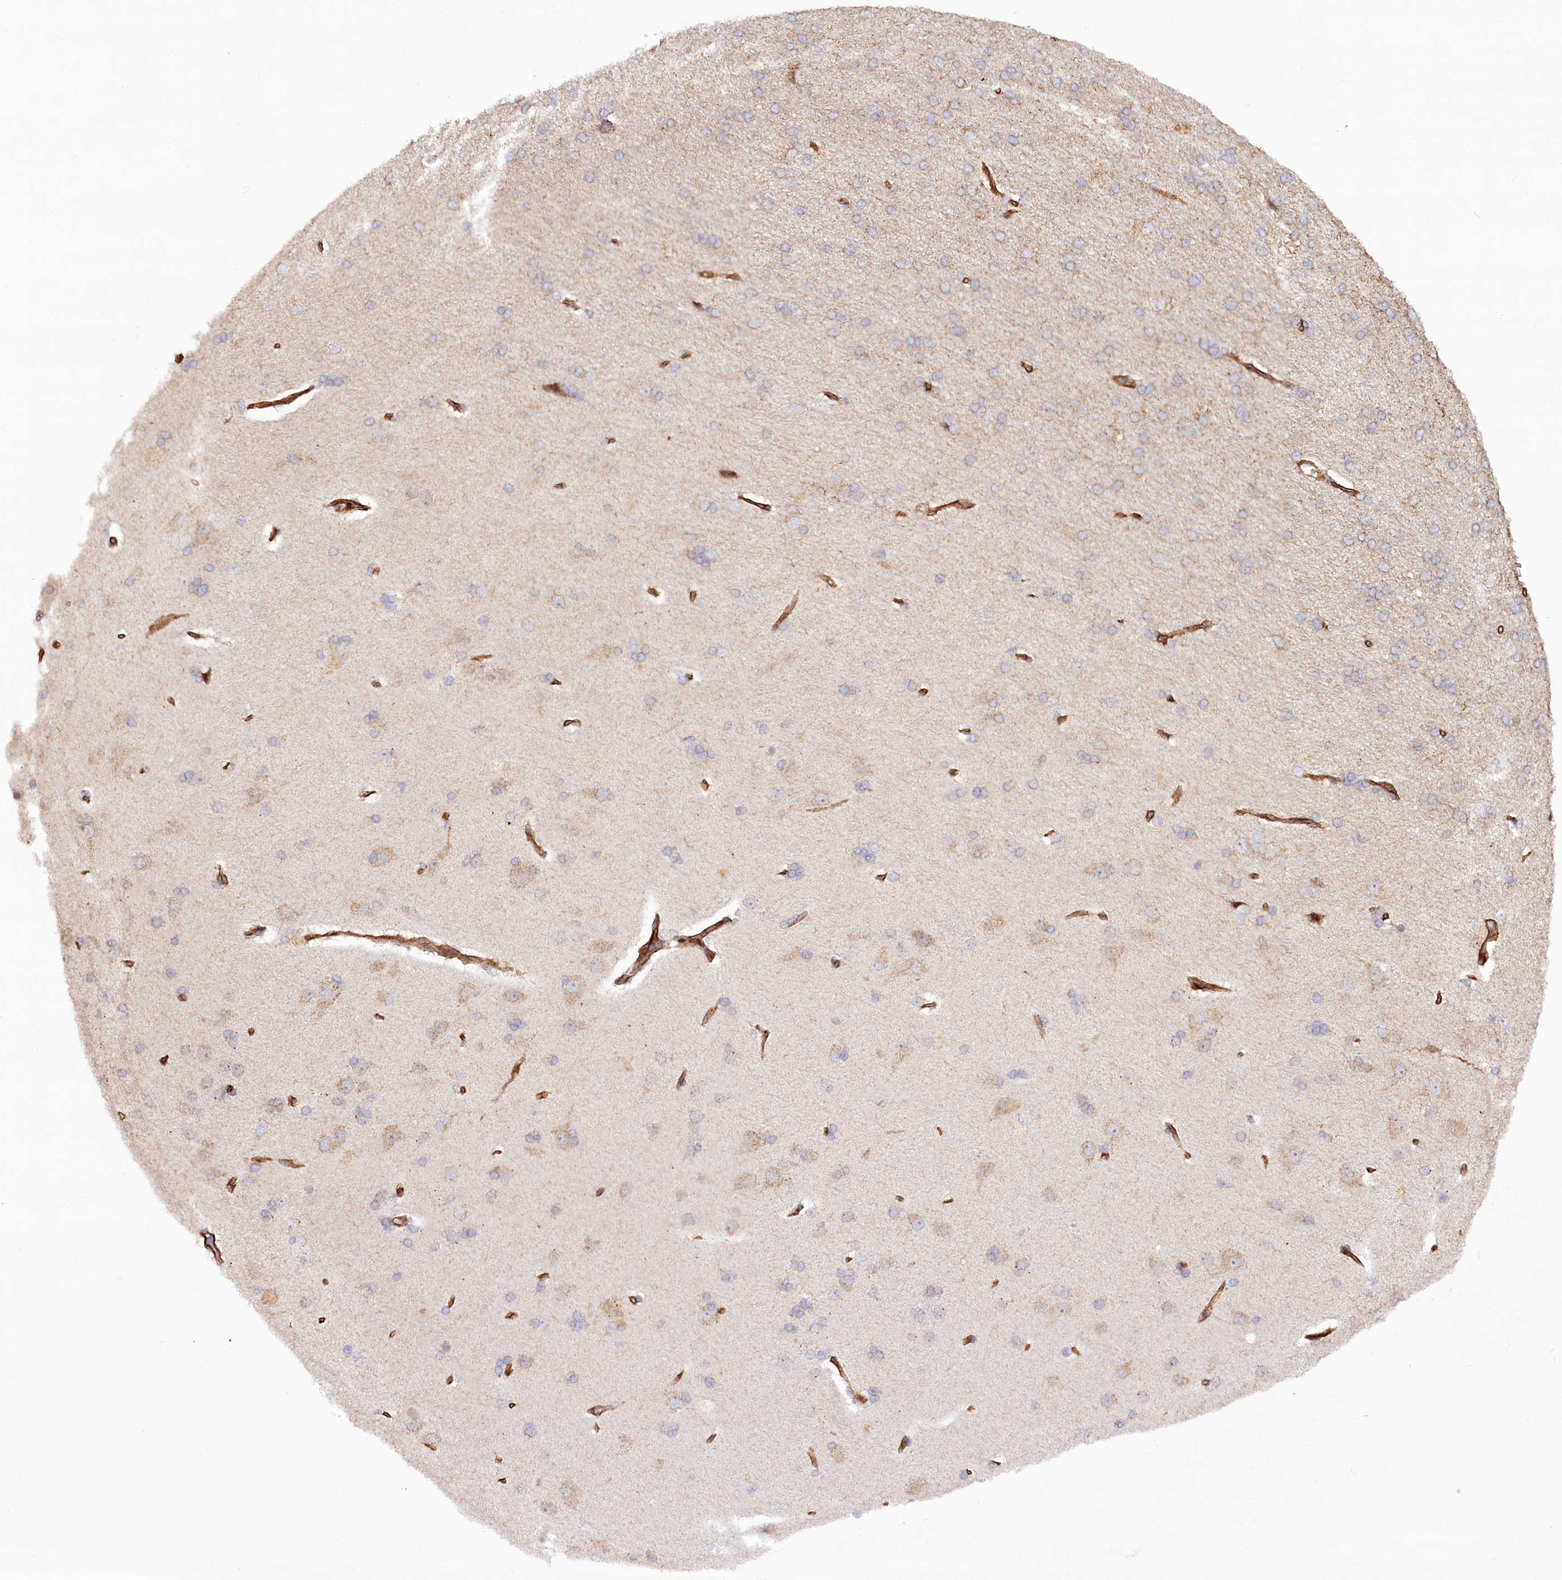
{"staining": {"intensity": "moderate", "quantity": ">75%", "location": "cytoplasmic/membranous,nuclear"}, "tissue": "cerebral cortex", "cell_type": "Endothelial cells", "image_type": "normal", "snomed": [{"axis": "morphology", "description": "Normal tissue, NOS"}, {"axis": "topography", "description": "Cerebral cortex"}], "caption": "Moderate cytoplasmic/membranous,nuclear positivity is appreciated in approximately >75% of endothelial cells in benign cerebral cortex. Nuclei are stained in blue.", "gene": "COPG1", "patient": {"sex": "male", "age": 62}}